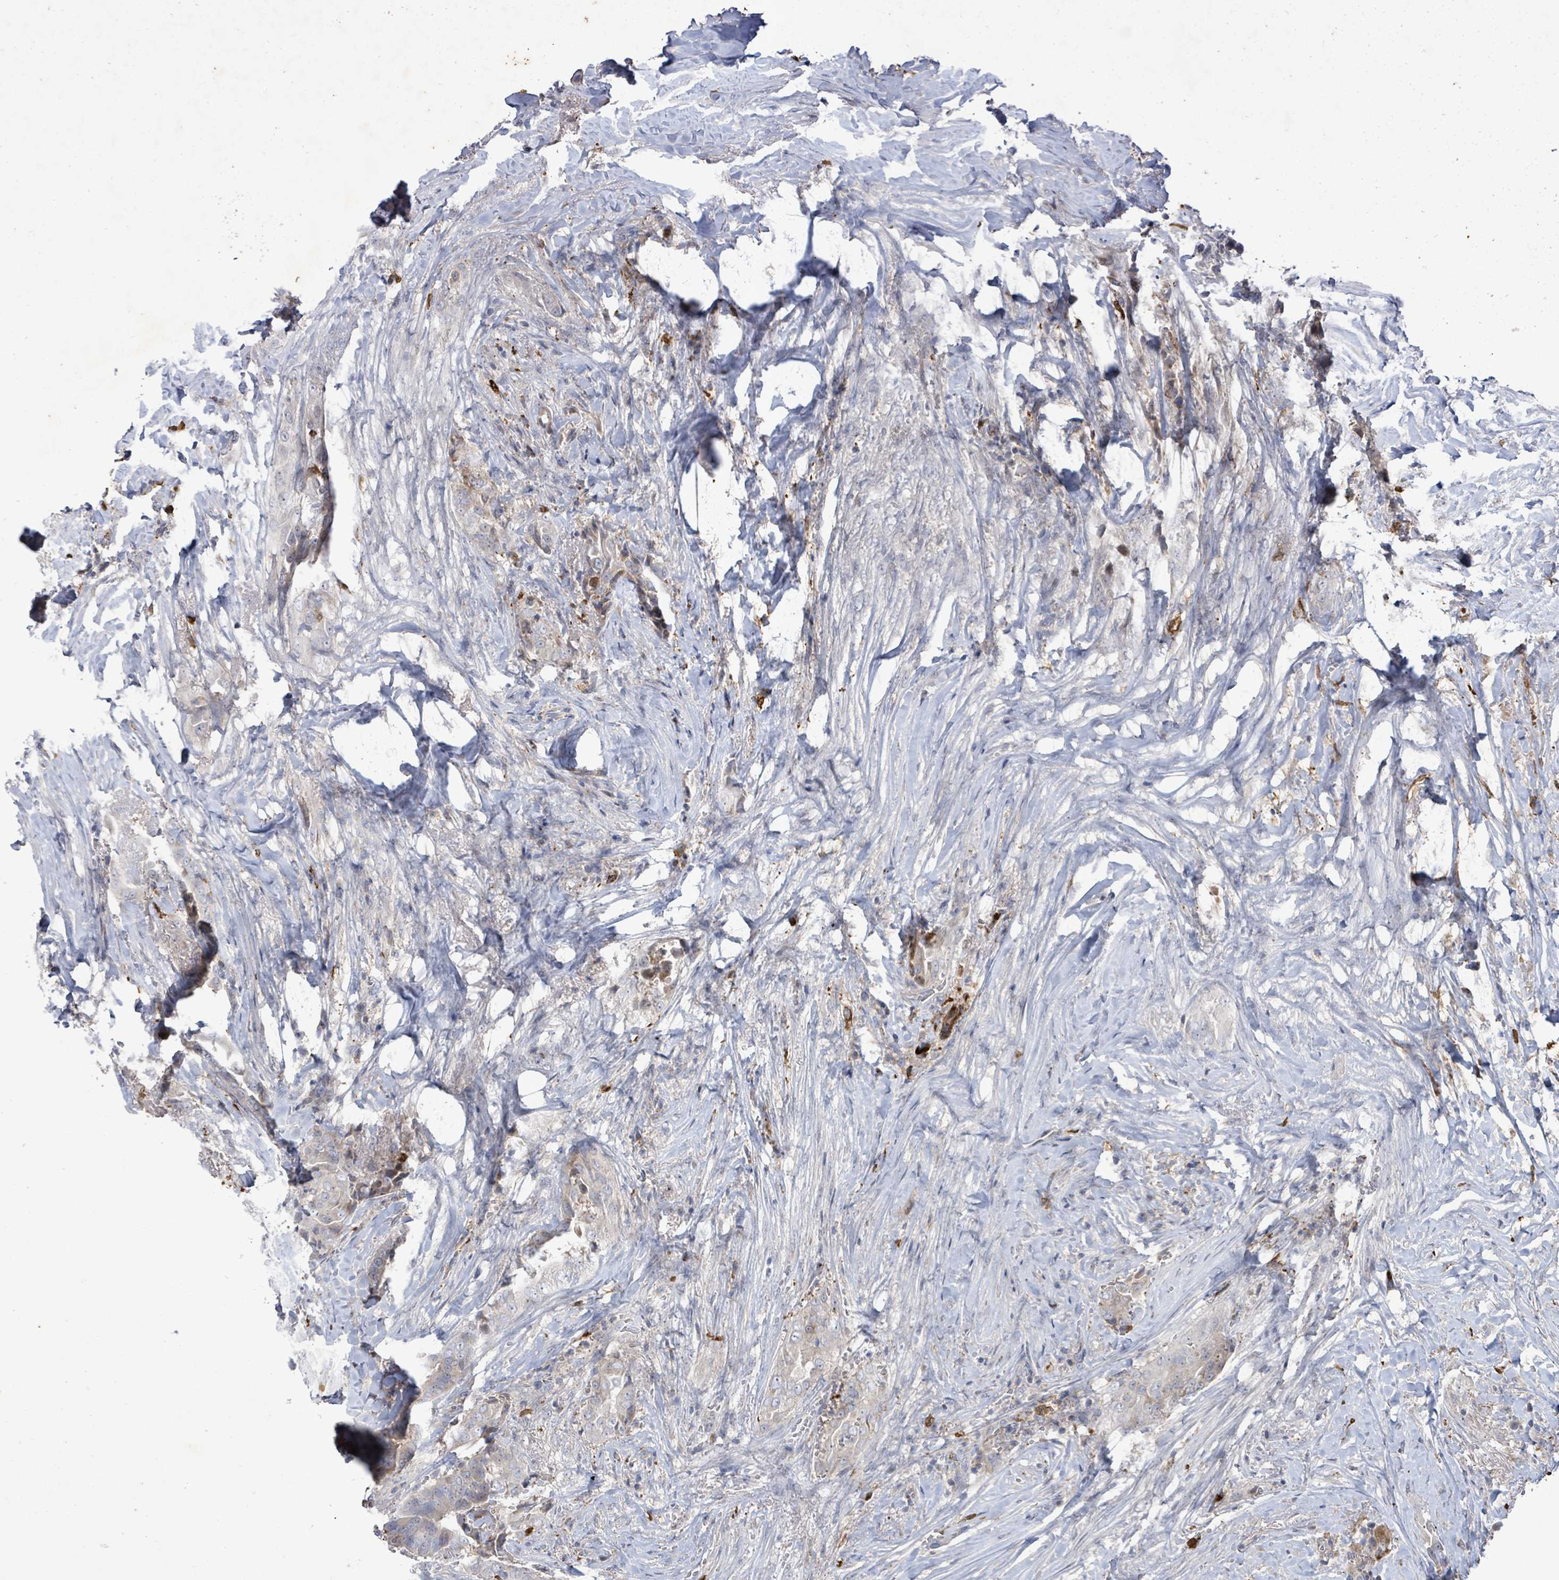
{"staining": {"intensity": "negative", "quantity": "none", "location": "none"}, "tissue": "thyroid cancer", "cell_type": "Tumor cells", "image_type": "cancer", "snomed": [{"axis": "morphology", "description": "Papillary adenocarcinoma, NOS"}, {"axis": "topography", "description": "Thyroid gland"}], "caption": "Immunohistochemical staining of human thyroid cancer (papillary adenocarcinoma) reveals no significant staining in tumor cells.", "gene": "FAM210A", "patient": {"sex": "male", "age": 61}}